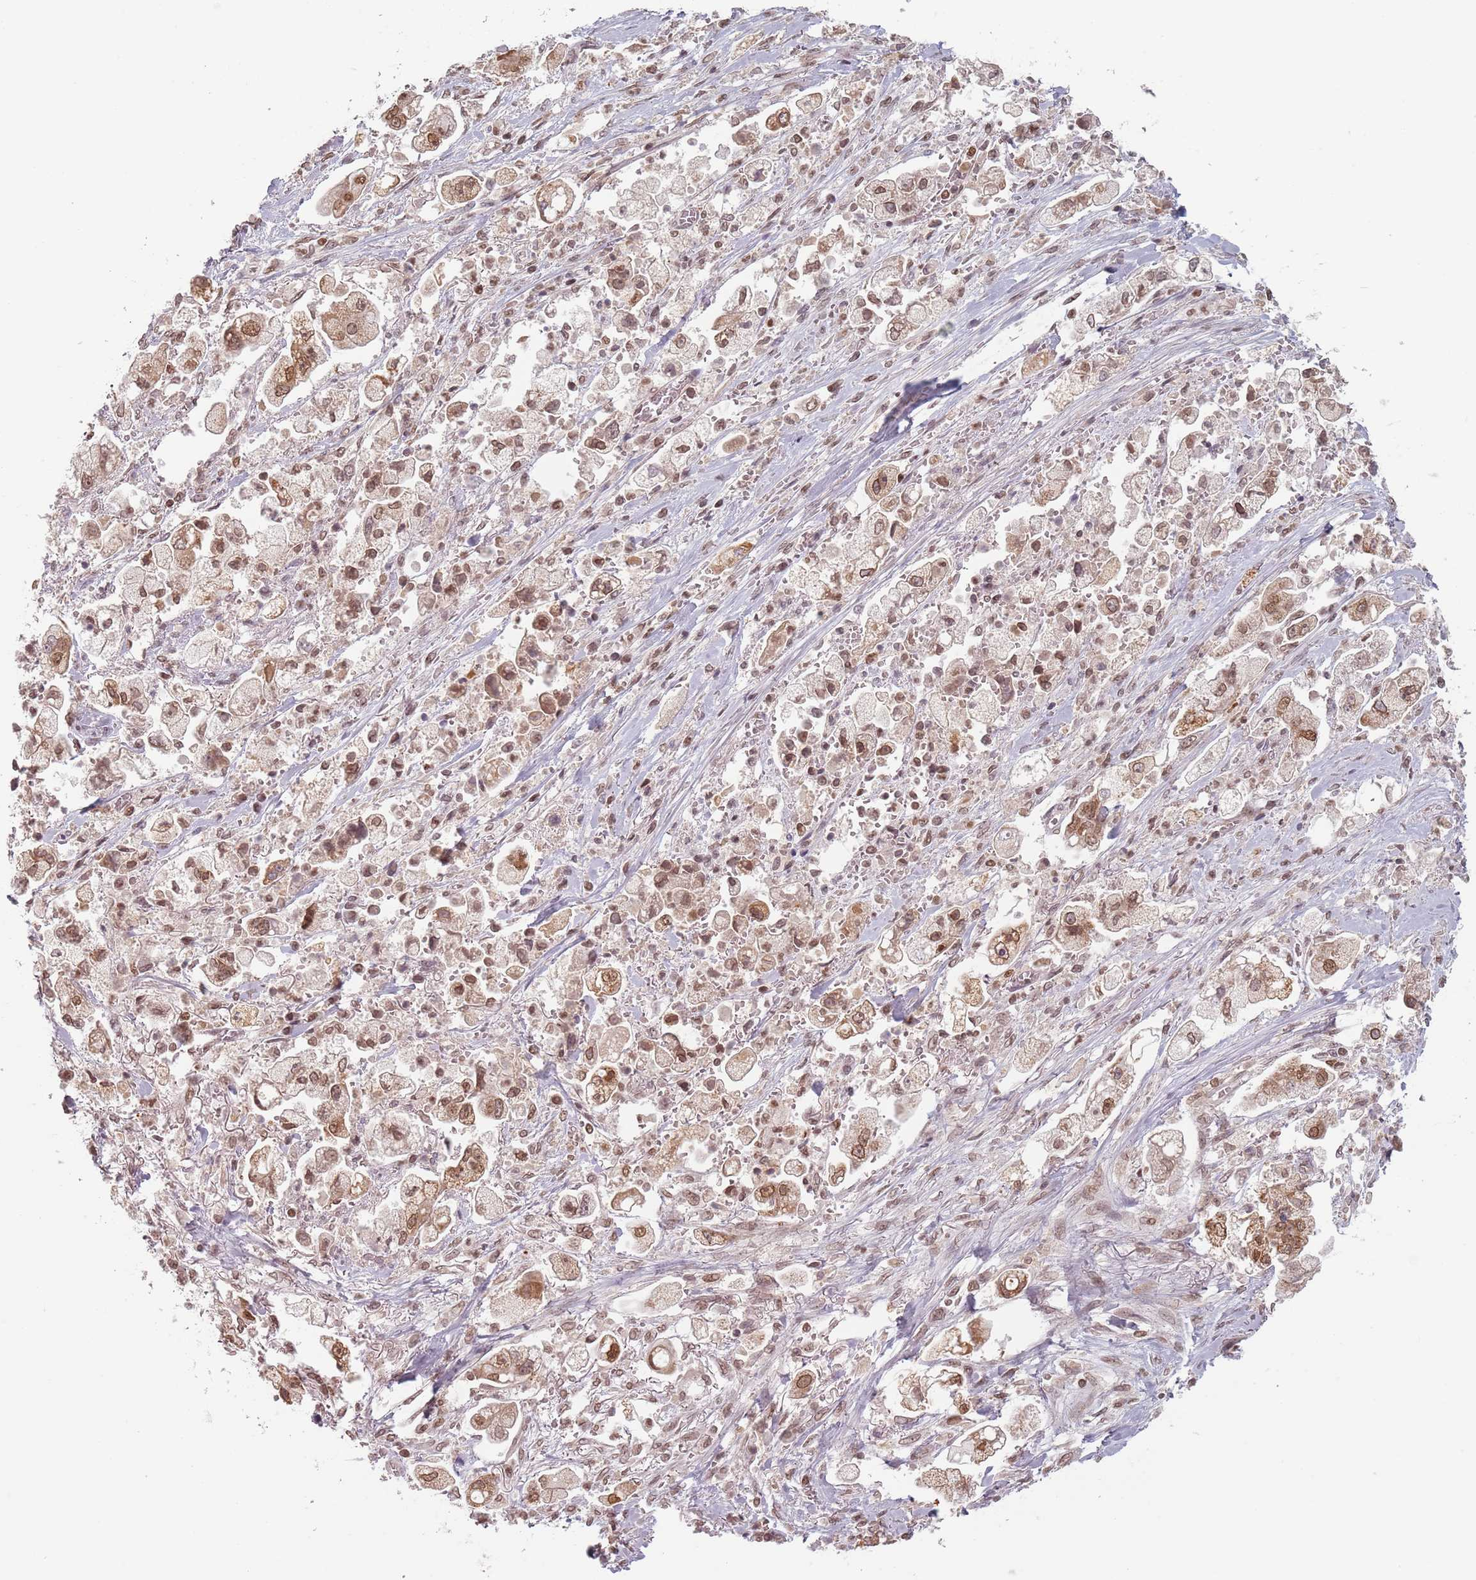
{"staining": {"intensity": "moderate", "quantity": ">75%", "location": "cytoplasmic/membranous,nuclear"}, "tissue": "stomach cancer", "cell_type": "Tumor cells", "image_type": "cancer", "snomed": [{"axis": "morphology", "description": "Adenocarcinoma, NOS"}, {"axis": "topography", "description": "Stomach"}], "caption": "Immunohistochemical staining of human stomach cancer (adenocarcinoma) reveals medium levels of moderate cytoplasmic/membranous and nuclear protein staining in approximately >75% of tumor cells.", "gene": "NUP50", "patient": {"sex": "male", "age": 62}}